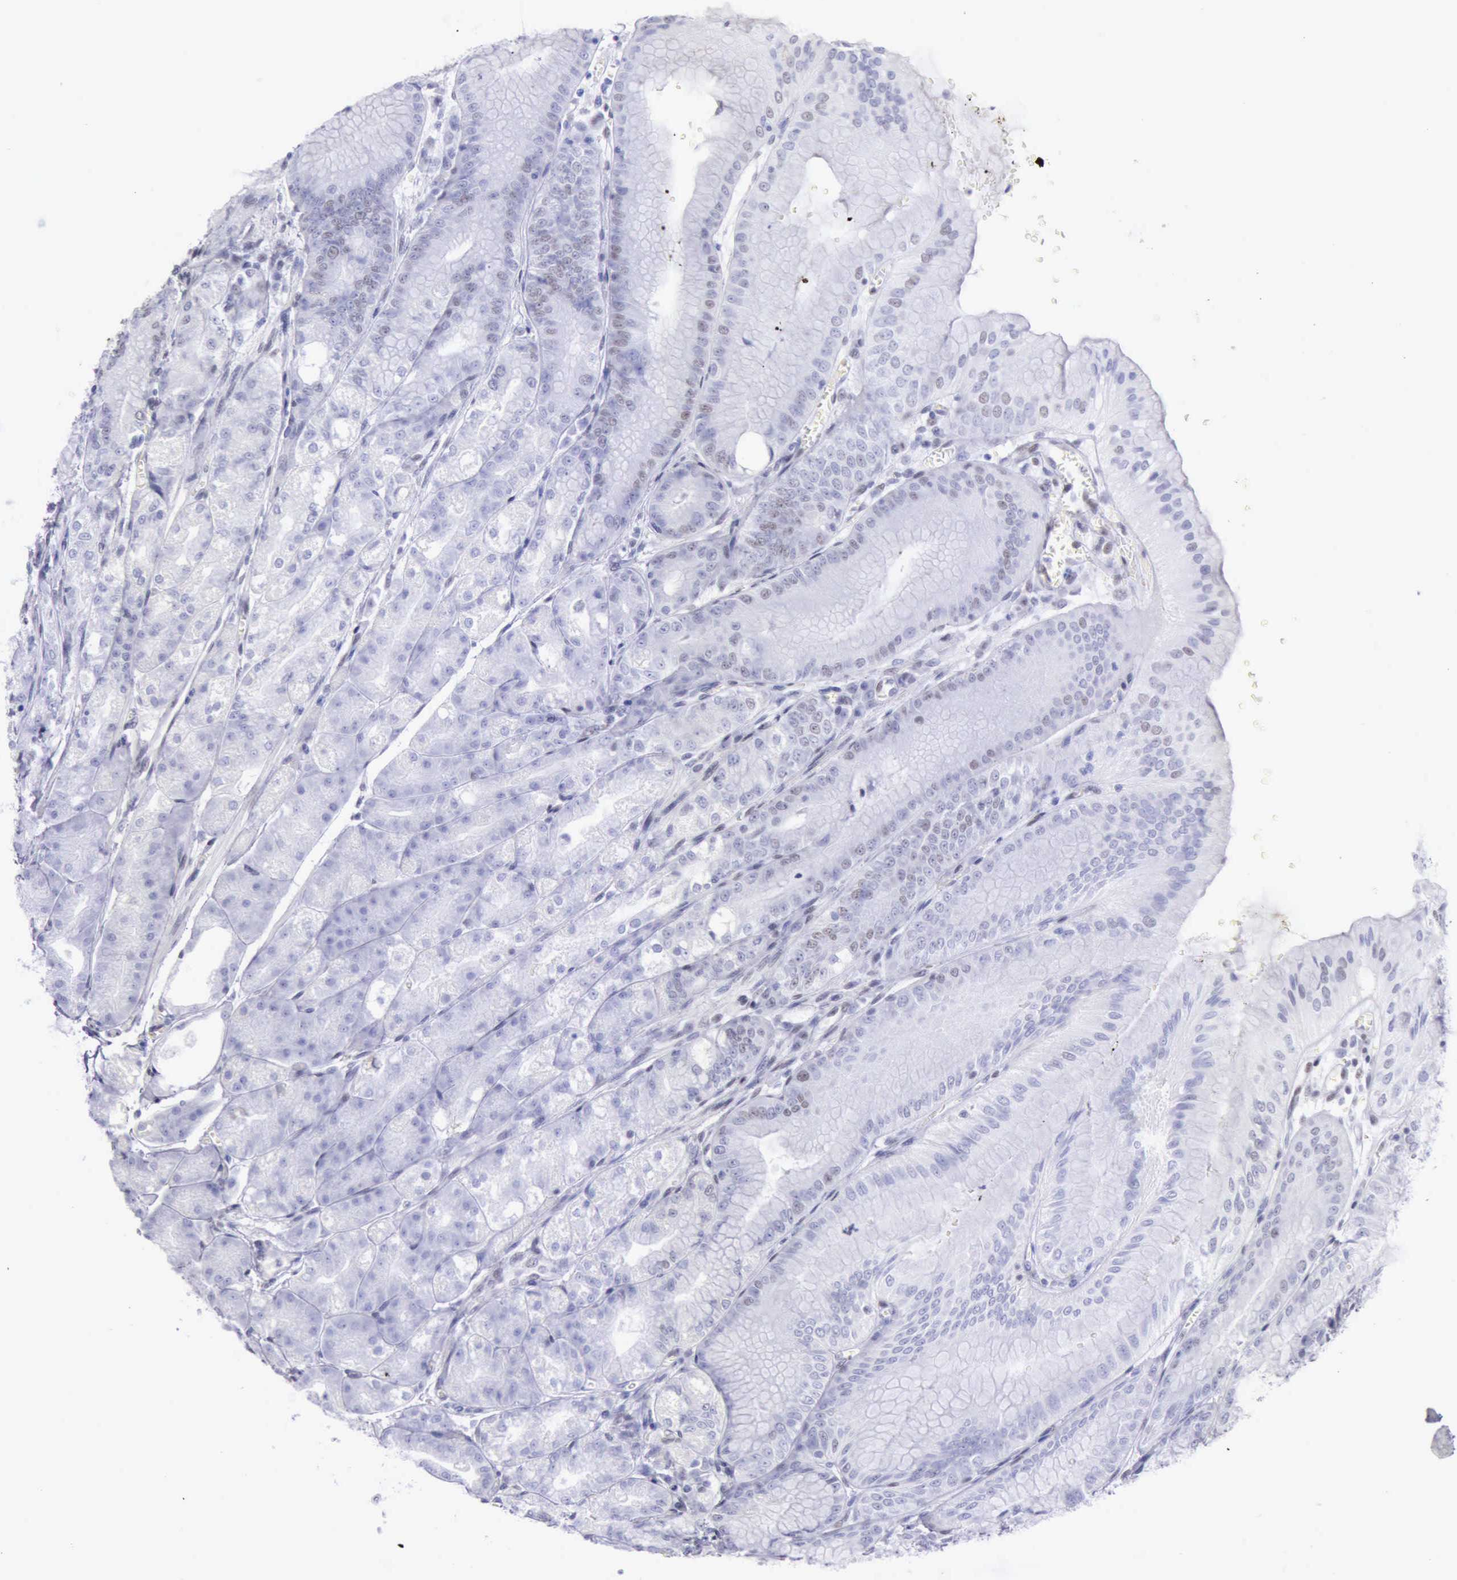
{"staining": {"intensity": "negative", "quantity": "none", "location": "none"}, "tissue": "stomach", "cell_type": "Glandular cells", "image_type": "normal", "snomed": [{"axis": "morphology", "description": "Normal tissue, NOS"}, {"axis": "topography", "description": "Stomach, lower"}], "caption": "Photomicrograph shows no protein expression in glandular cells of normal stomach. (Brightfield microscopy of DAB (3,3'-diaminobenzidine) immunohistochemistry at high magnification).", "gene": "EP300", "patient": {"sex": "male", "age": 71}}